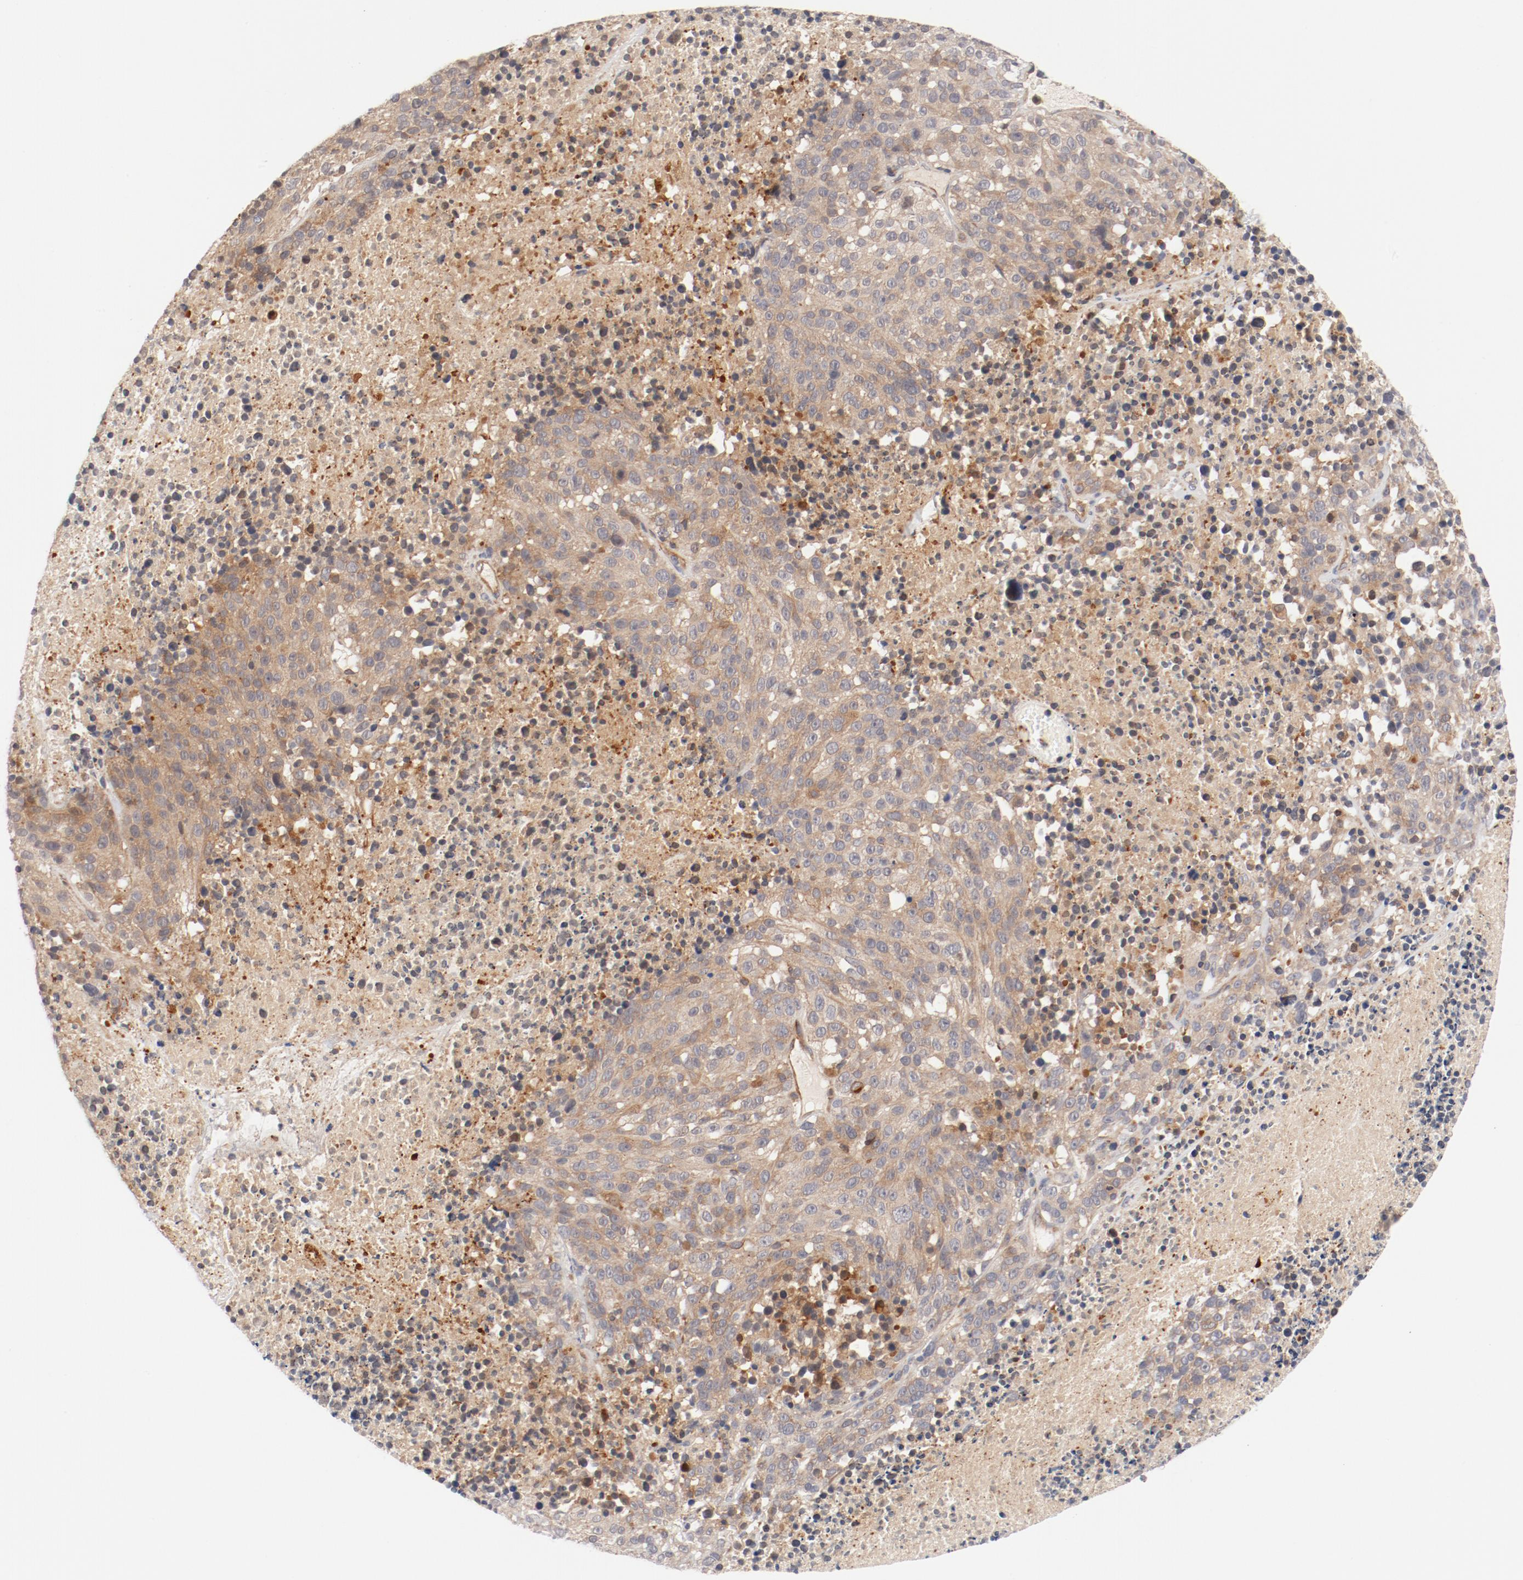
{"staining": {"intensity": "moderate", "quantity": "25%-75%", "location": "cytoplasmic/membranous"}, "tissue": "melanoma", "cell_type": "Tumor cells", "image_type": "cancer", "snomed": [{"axis": "morphology", "description": "Malignant melanoma, Metastatic site"}, {"axis": "topography", "description": "Cerebral cortex"}], "caption": "Tumor cells show moderate cytoplasmic/membranous staining in about 25%-75% of cells in melanoma.", "gene": "ZNF267", "patient": {"sex": "female", "age": 52}}